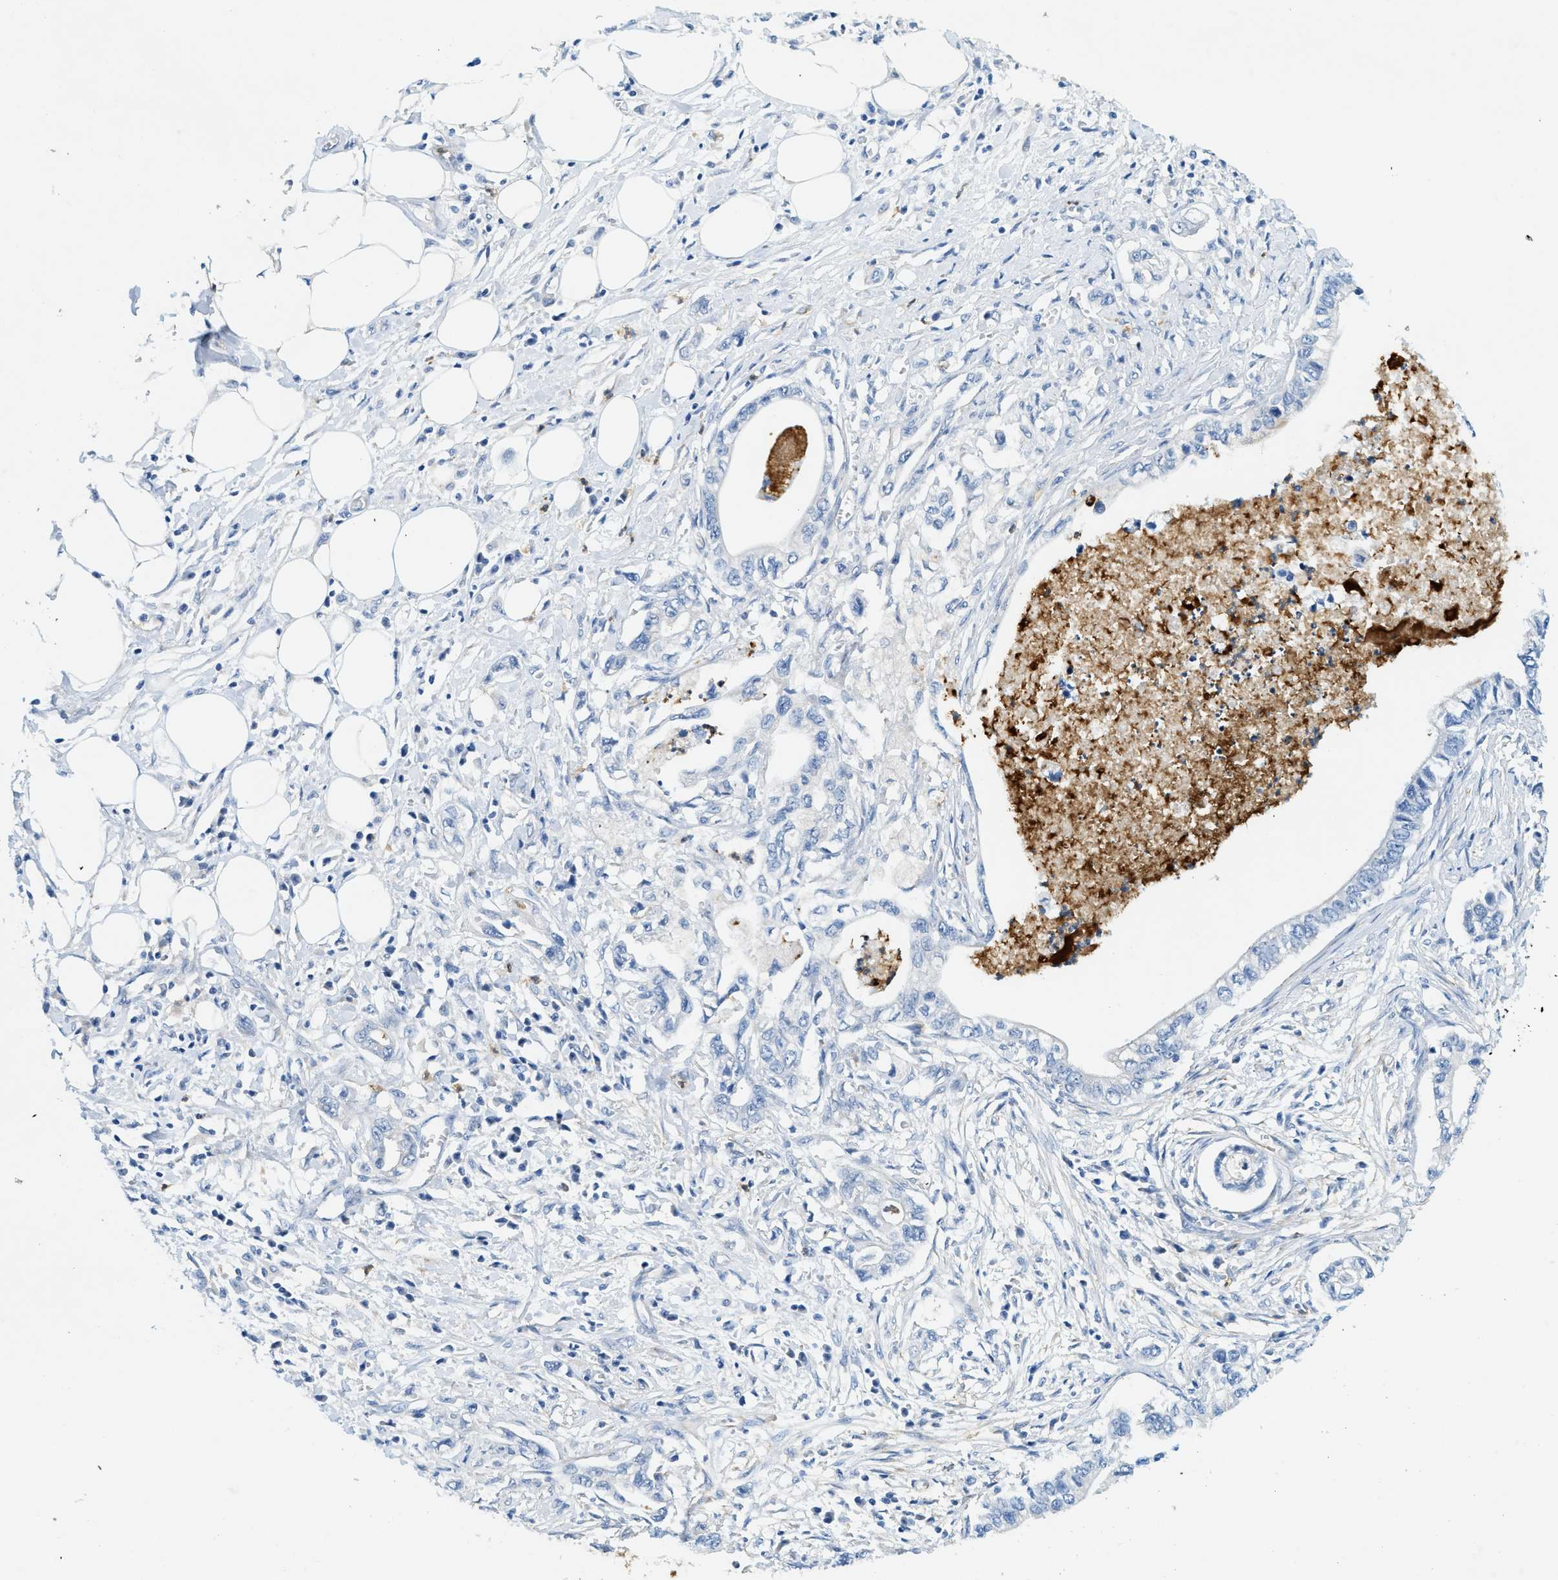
{"staining": {"intensity": "negative", "quantity": "none", "location": "none"}, "tissue": "pancreatic cancer", "cell_type": "Tumor cells", "image_type": "cancer", "snomed": [{"axis": "morphology", "description": "Adenocarcinoma, NOS"}, {"axis": "topography", "description": "Pancreas"}], "caption": "Human pancreatic cancer stained for a protein using immunohistochemistry exhibits no expression in tumor cells.", "gene": "ZDHHC13", "patient": {"sex": "male", "age": 56}}